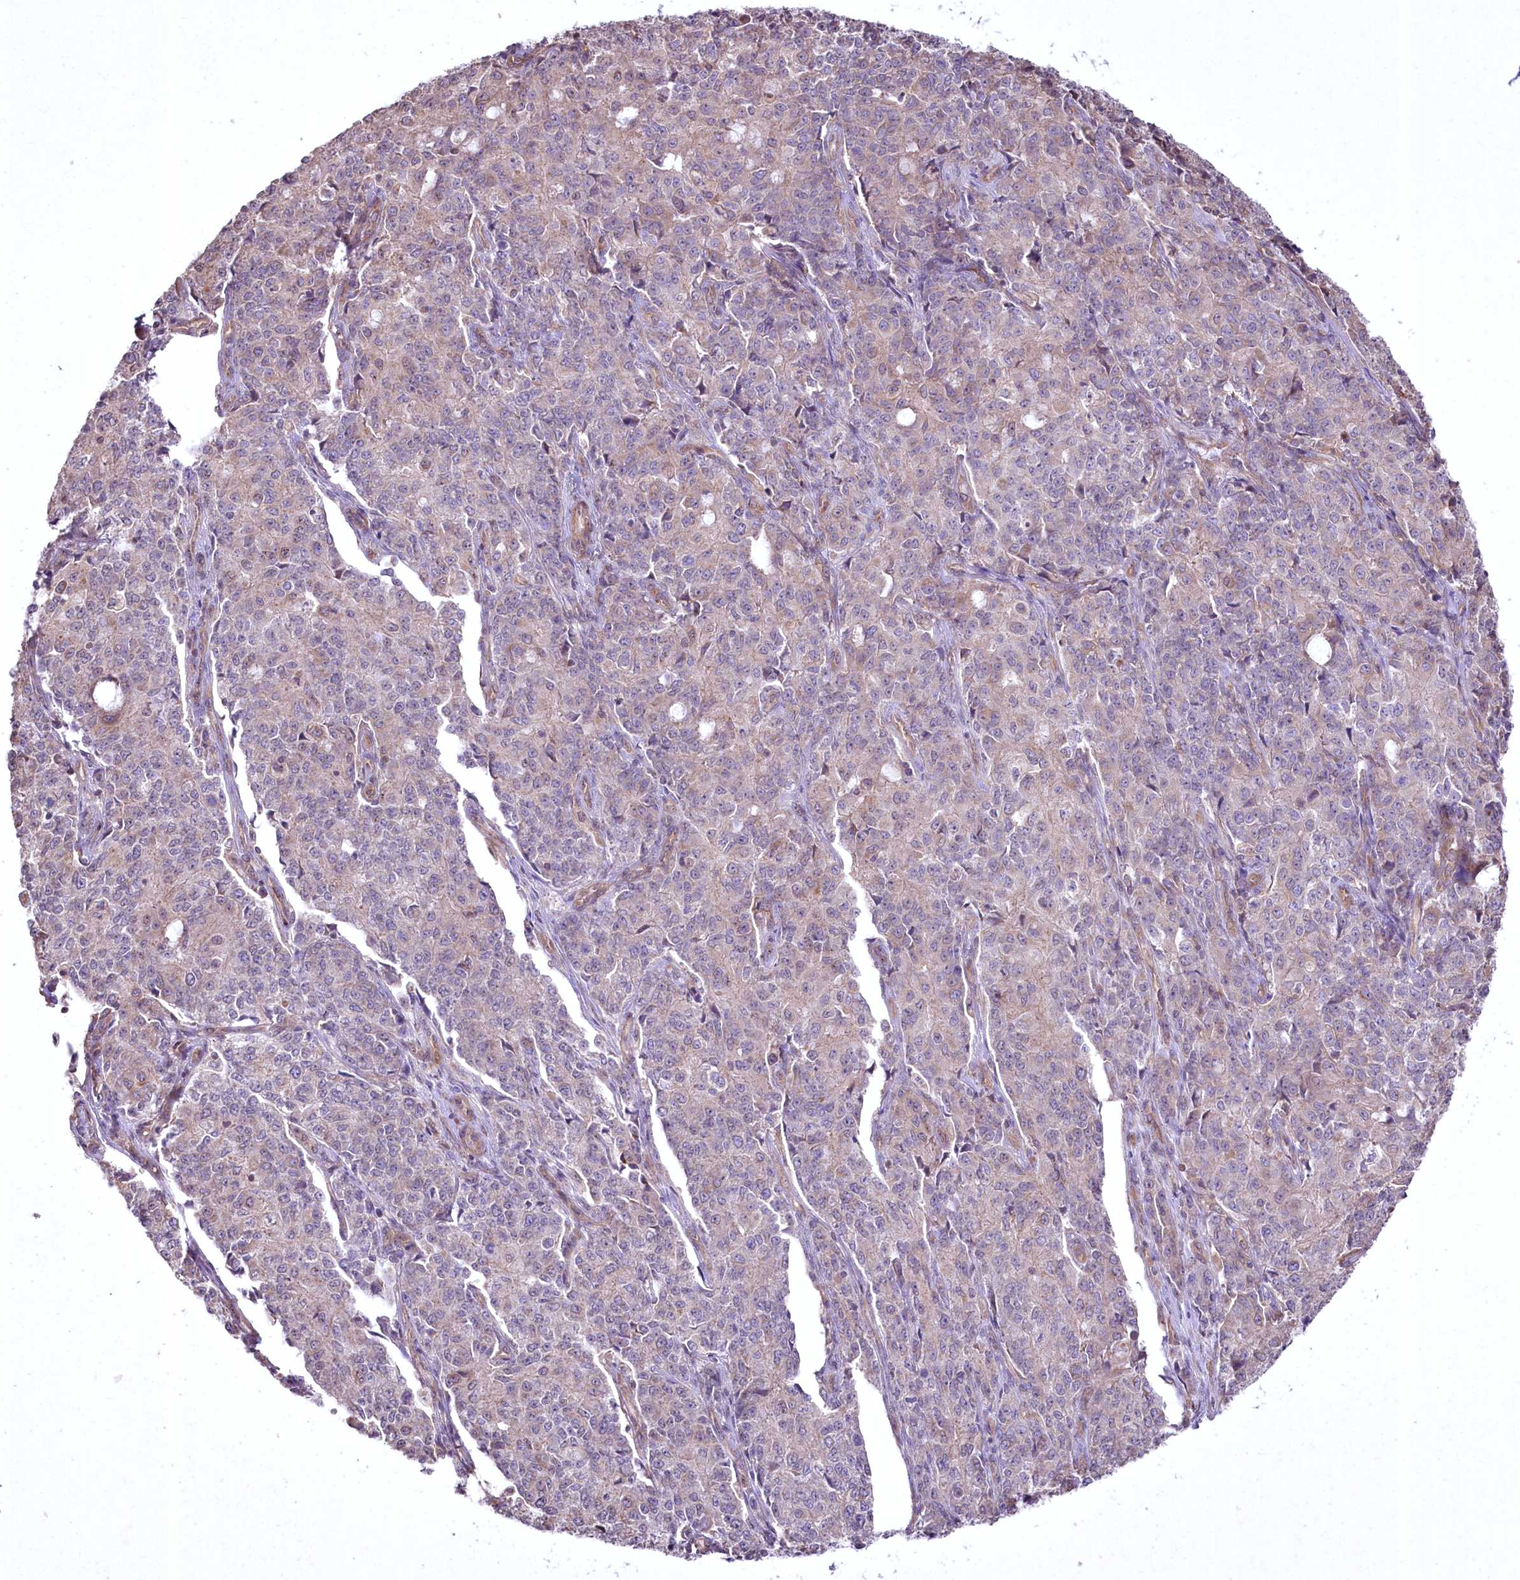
{"staining": {"intensity": "weak", "quantity": "<25%", "location": "cytoplasmic/membranous"}, "tissue": "endometrial cancer", "cell_type": "Tumor cells", "image_type": "cancer", "snomed": [{"axis": "morphology", "description": "Adenocarcinoma, NOS"}, {"axis": "topography", "description": "Endometrium"}], "caption": "Endometrial adenocarcinoma stained for a protein using immunohistochemistry (IHC) demonstrates no positivity tumor cells.", "gene": "SH3TC1", "patient": {"sex": "female", "age": 50}}